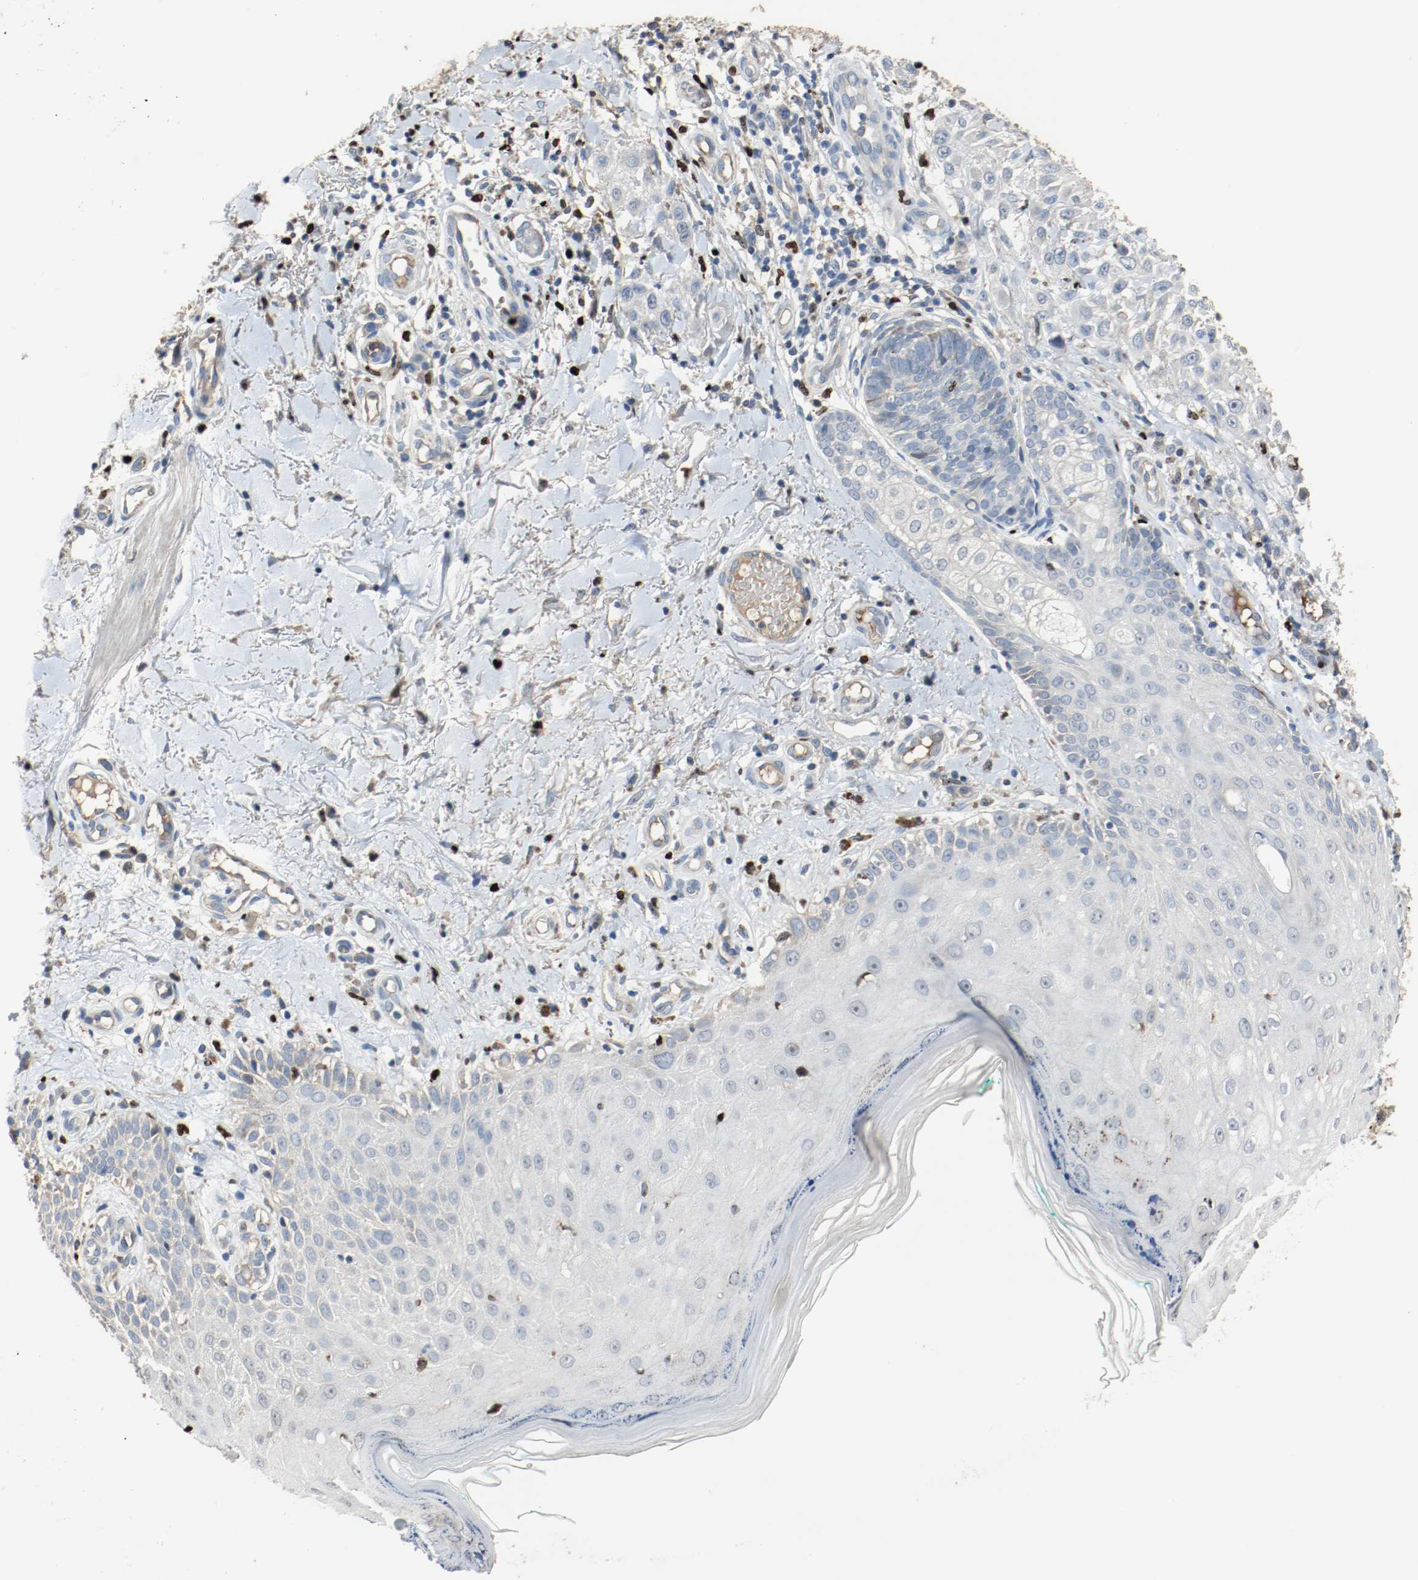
{"staining": {"intensity": "negative", "quantity": "none", "location": "none"}, "tissue": "skin cancer", "cell_type": "Tumor cells", "image_type": "cancer", "snomed": [{"axis": "morphology", "description": "Squamous cell carcinoma, NOS"}, {"axis": "topography", "description": "Skin"}], "caption": "The micrograph exhibits no significant staining in tumor cells of skin squamous cell carcinoma.", "gene": "BLK", "patient": {"sex": "female", "age": 42}}